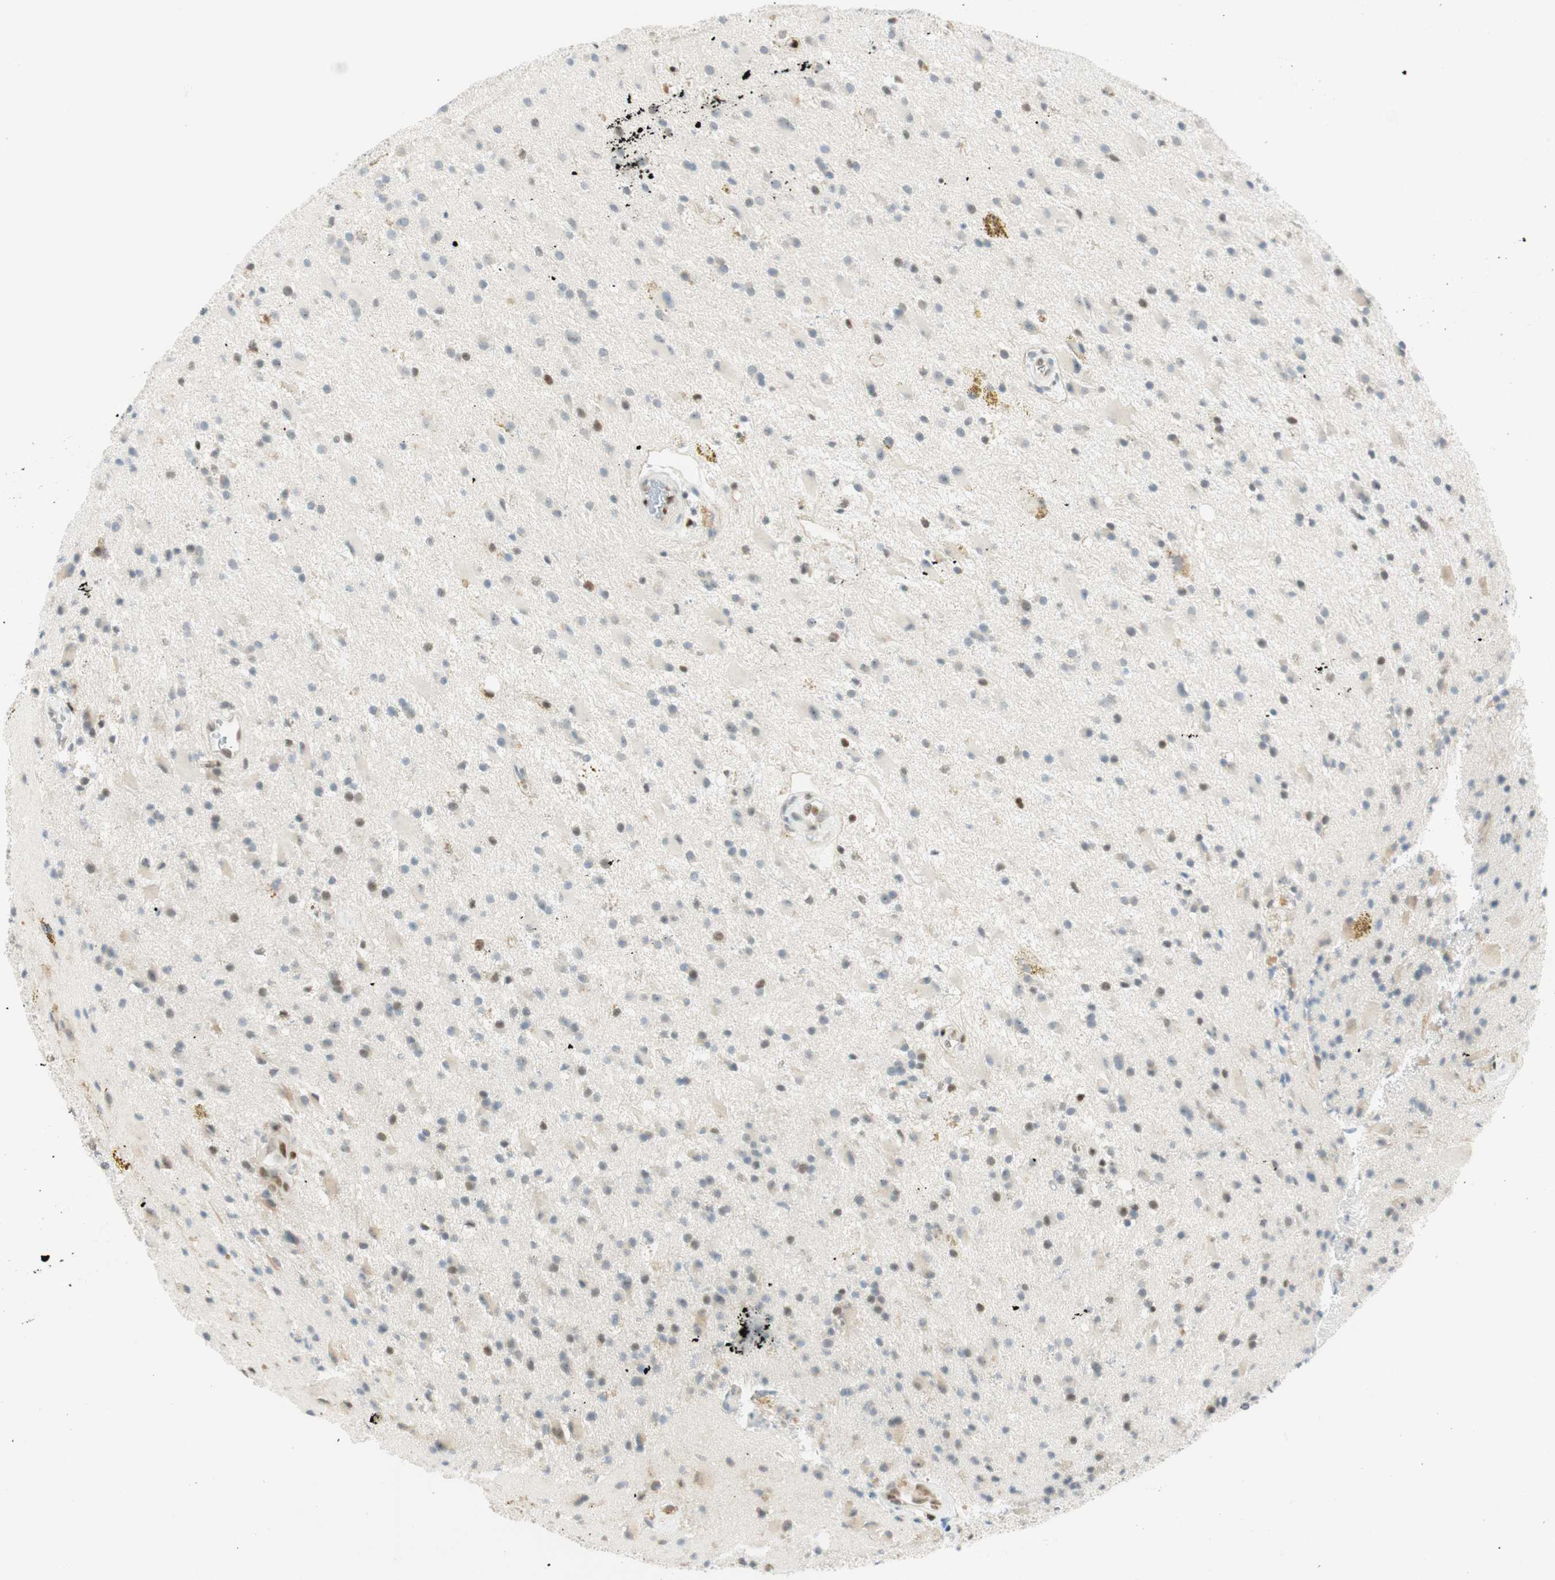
{"staining": {"intensity": "negative", "quantity": "none", "location": "none"}, "tissue": "glioma", "cell_type": "Tumor cells", "image_type": "cancer", "snomed": [{"axis": "morphology", "description": "Glioma, malignant, Low grade"}, {"axis": "topography", "description": "Brain"}], "caption": "High power microscopy image of an IHC image of glioma, revealing no significant staining in tumor cells.", "gene": "MSX2", "patient": {"sex": "male", "age": 58}}